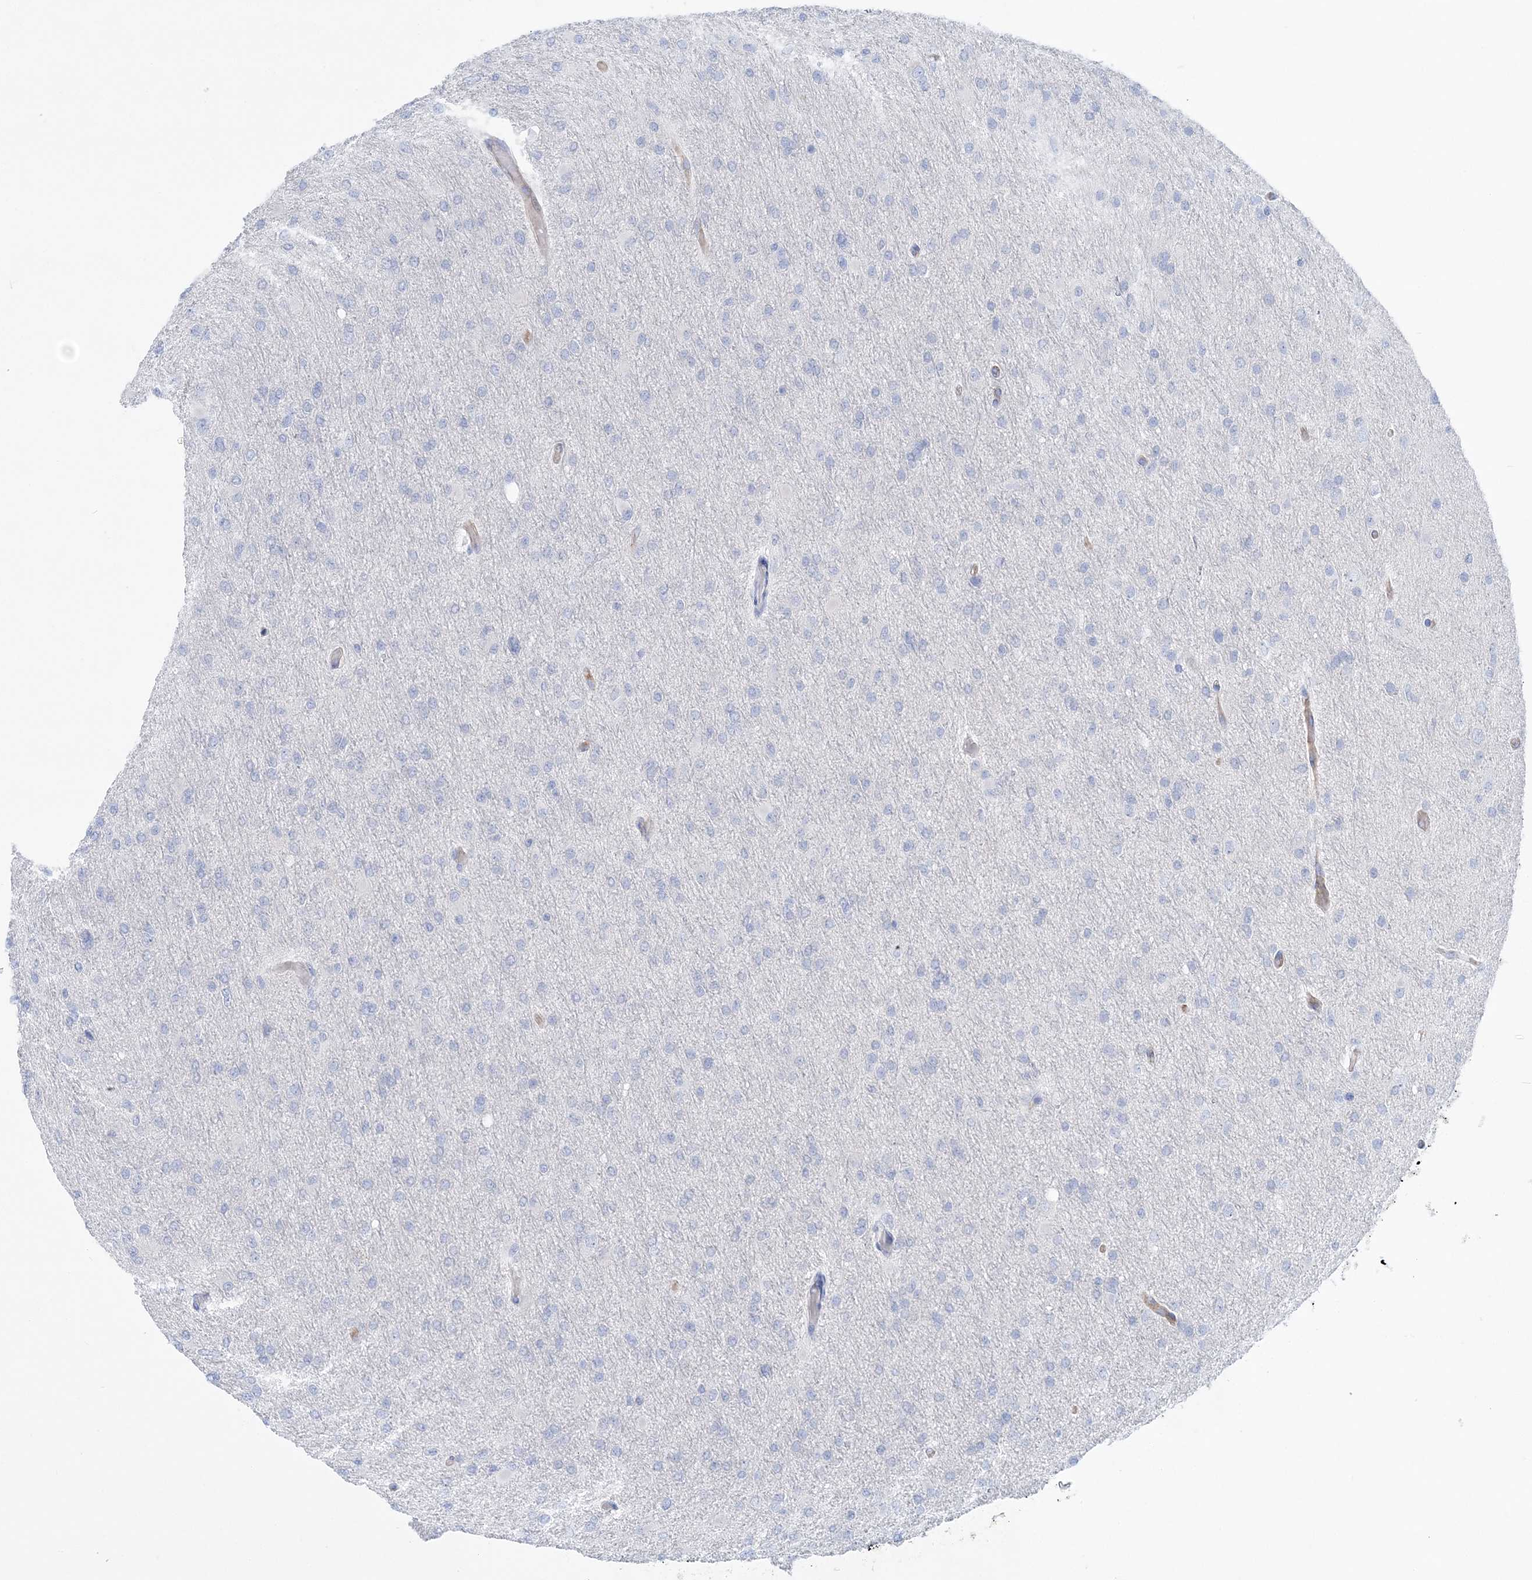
{"staining": {"intensity": "negative", "quantity": "none", "location": "none"}, "tissue": "glioma", "cell_type": "Tumor cells", "image_type": "cancer", "snomed": [{"axis": "morphology", "description": "Glioma, malignant, High grade"}, {"axis": "topography", "description": "Cerebral cortex"}], "caption": "Protein analysis of glioma displays no significant expression in tumor cells.", "gene": "SLC5A6", "patient": {"sex": "female", "age": 36}}